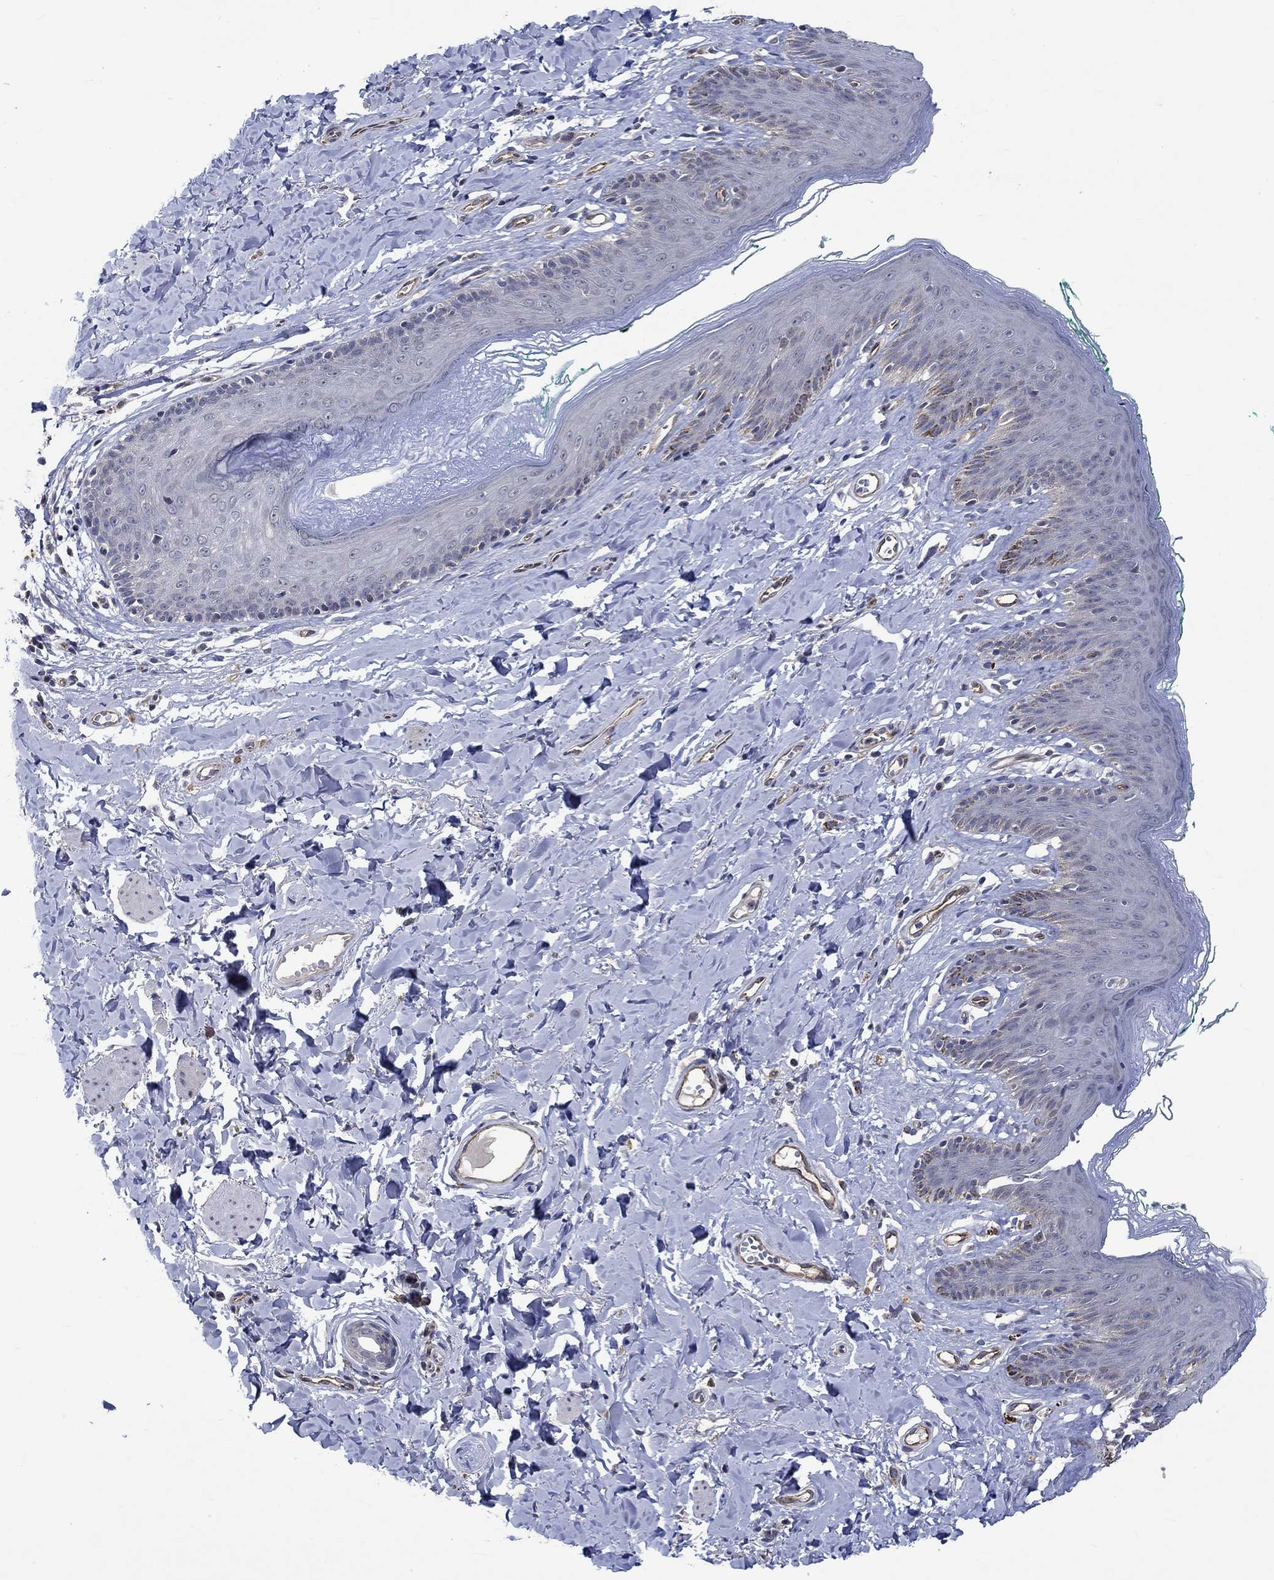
{"staining": {"intensity": "negative", "quantity": "none", "location": "none"}, "tissue": "skin", "cell_type": "Epidermal cells", "image_type": "normal", "snomed": [{"axis": "morphology", "description": "Normal tissue, NOS"}, {"axis": "topography", "description": "Vulva"}], "caption": "There is no significant staining in epidermal cells of skin. (Immunohistochemistry (ihc), brightfield microscopy, high magnification).", "gene": "GJA5", "patient": {"sex": "female", "age": 66}}